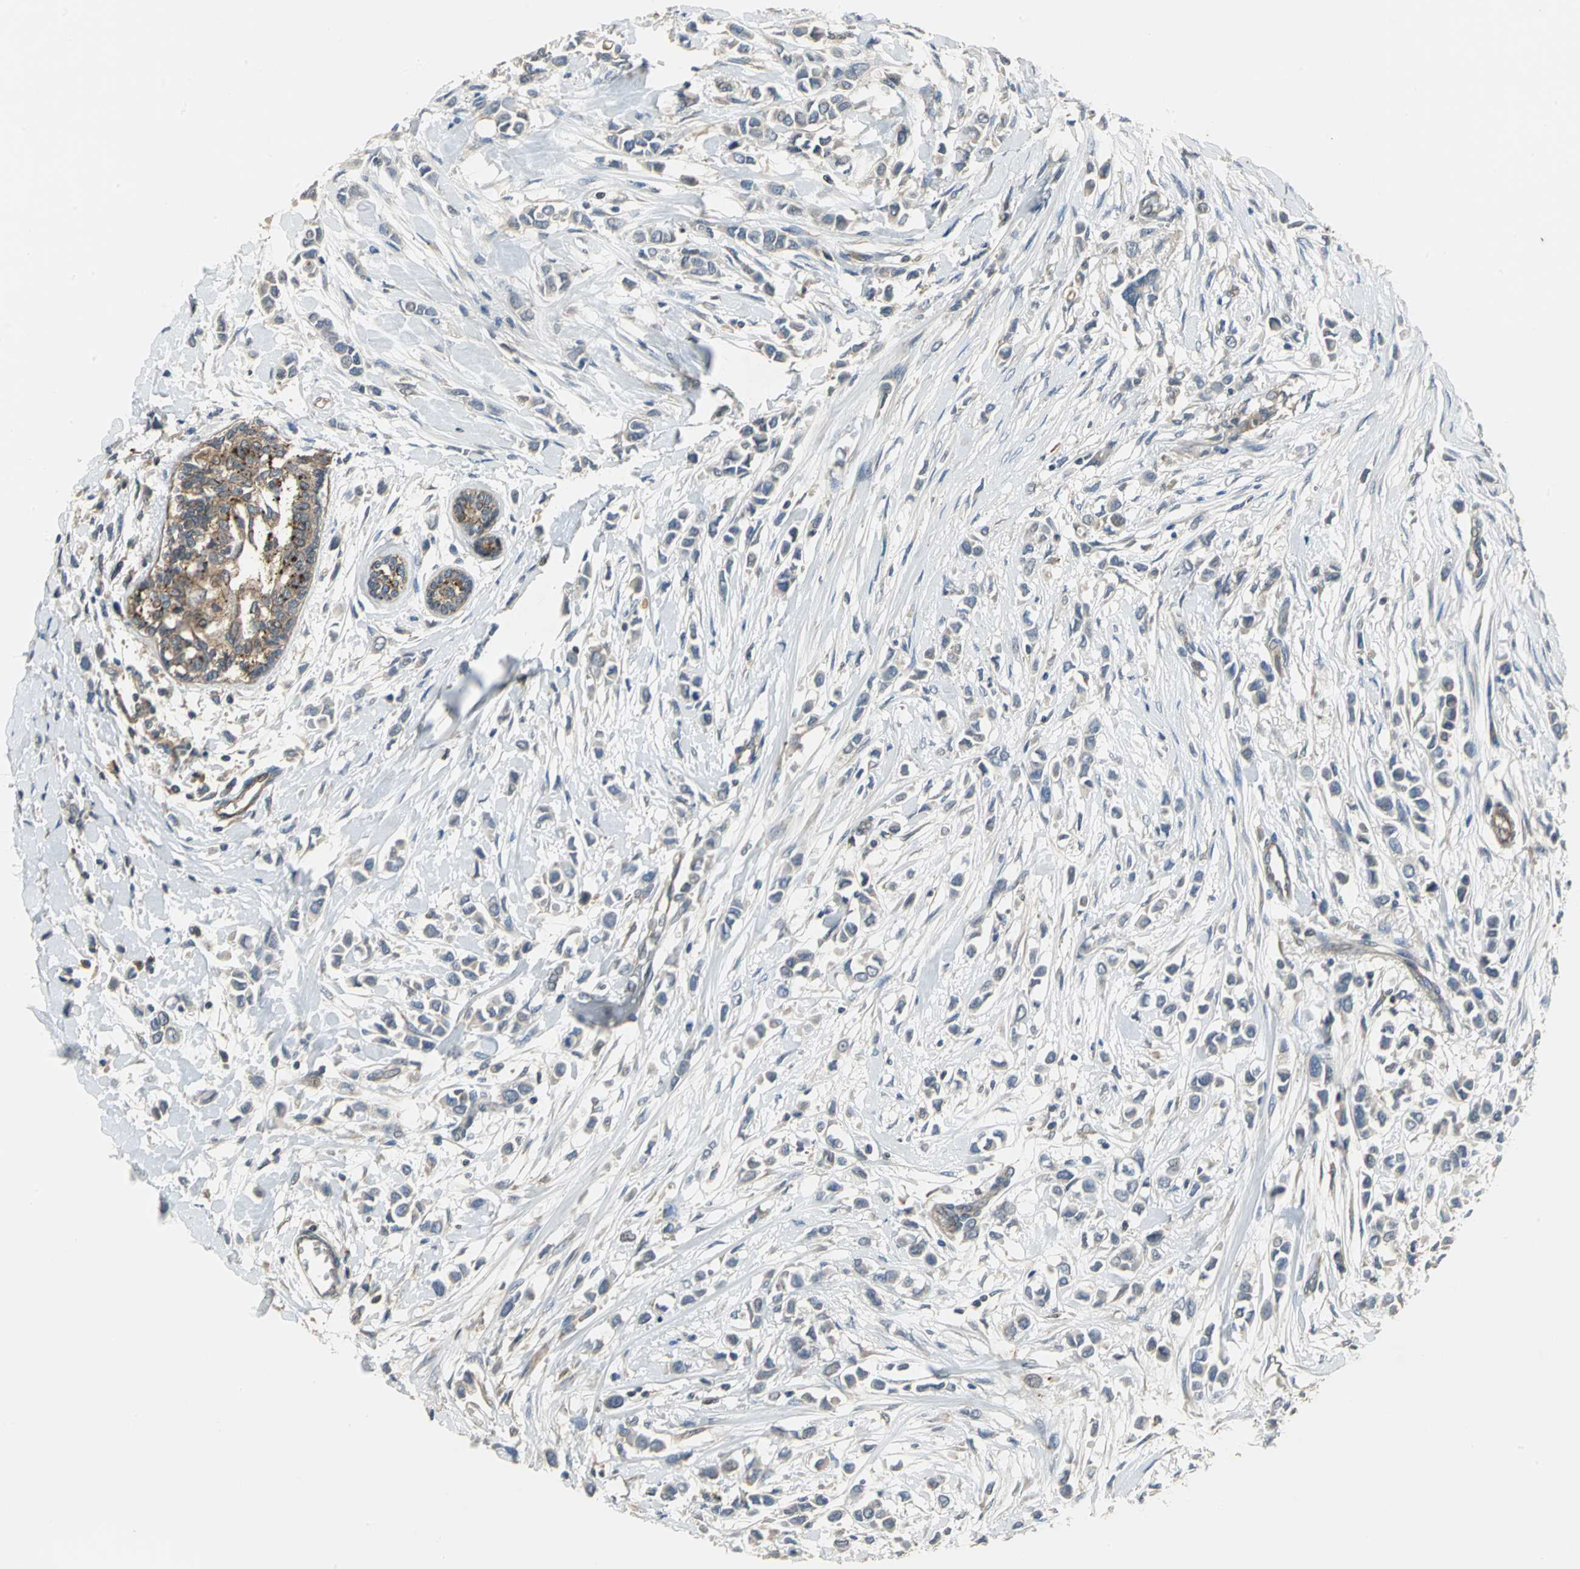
{"staining": {"intensity": "weak", "quantity": ">75%", "location": "cytoplasmic/membranous"}, "tissue": "breast cancer", "cell_type": "Tumor cells", "image_type": "cancer", "snomed": [{"axis": "morphology", "description": "Lobular carcinoma"}, {"axis": "topography", "description": "Breast"}], "caption": "Immunohistochemistry (IHC) micrograph of human breast cancer (lobular carcinoma) stained for a protein (brown), which displays low levels of weak cytoplasmic/membranous expression in about >75% of tumor cells.", "gene": "MET", "patient": {"sex": "female", "age": 51}}